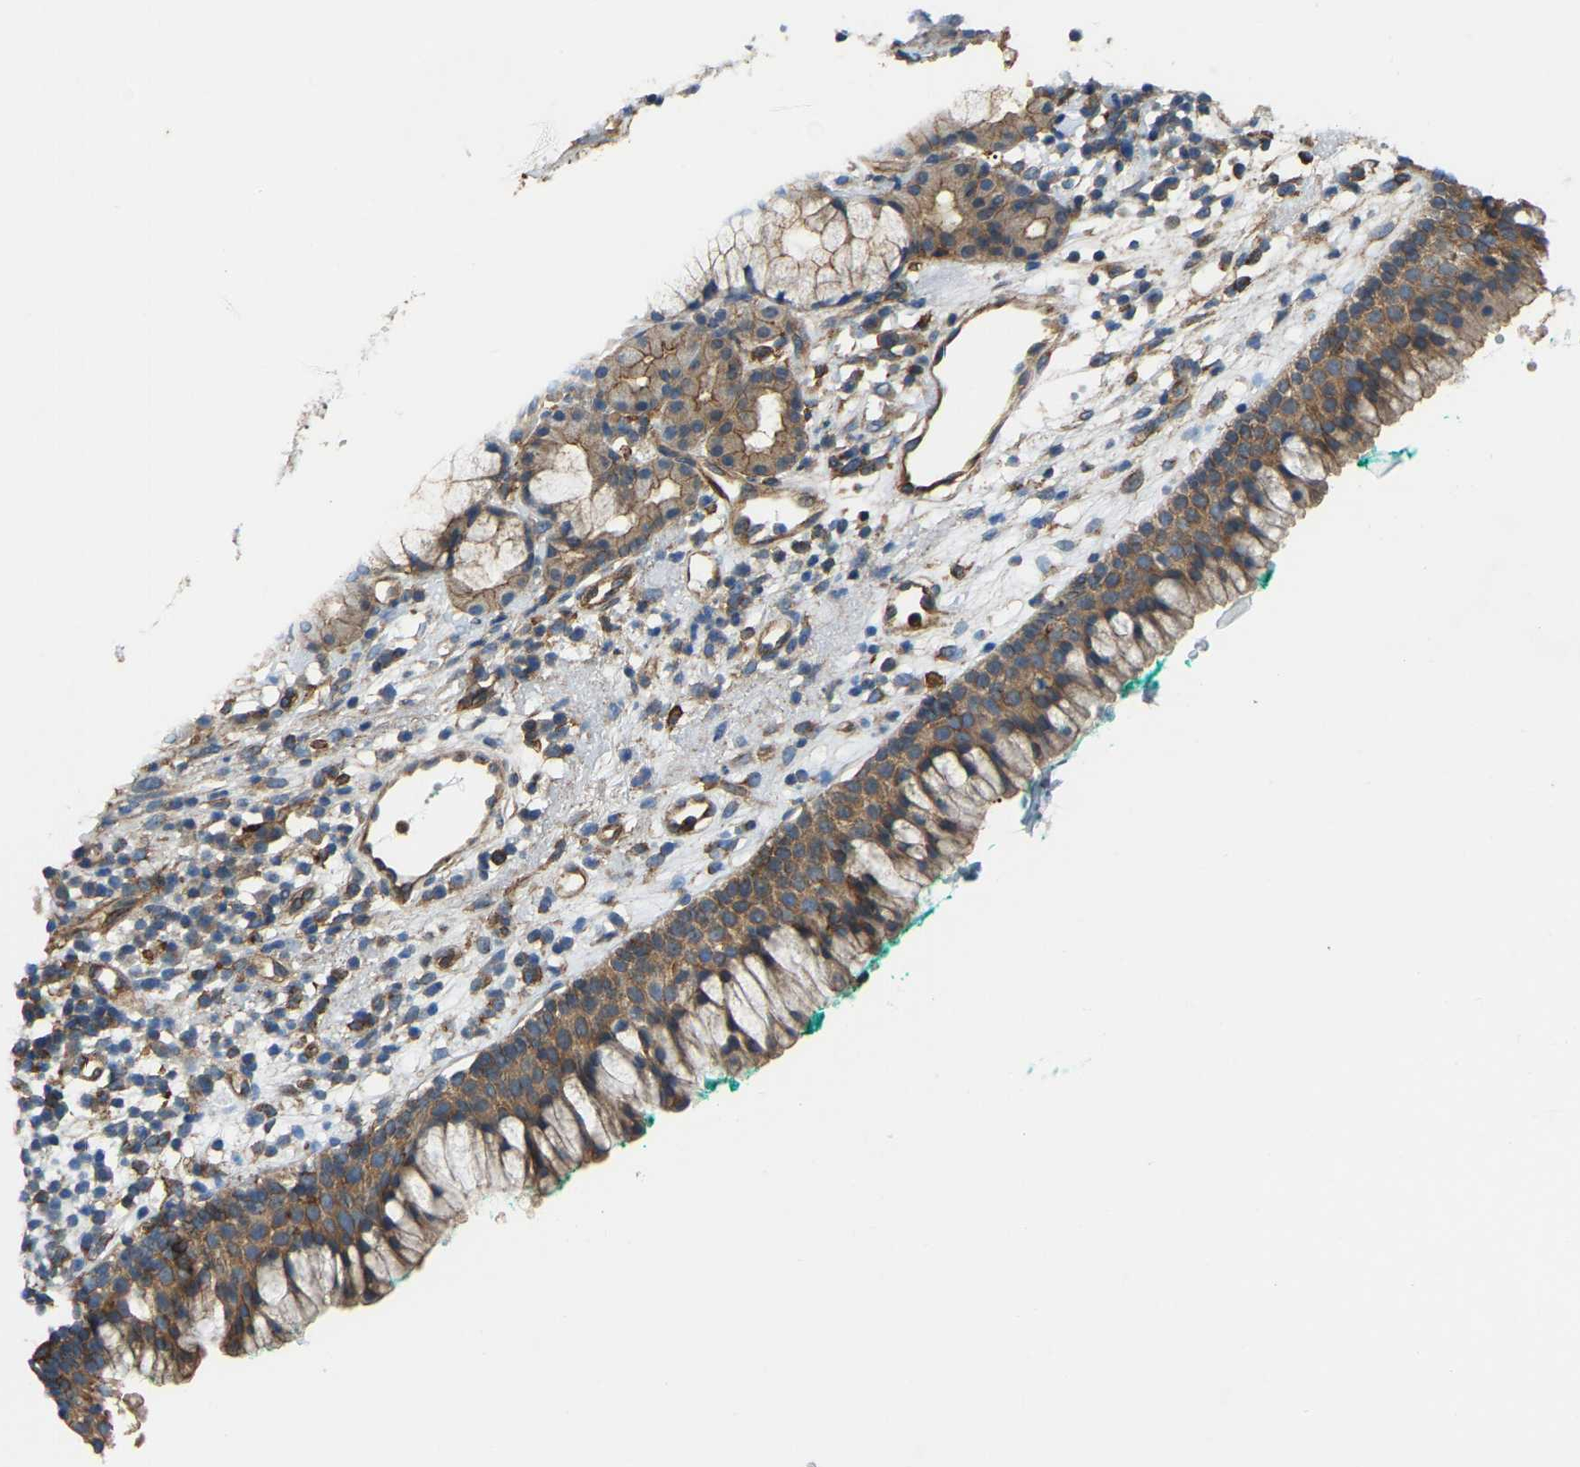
{"staining": {"intensity": "moderate", "quantity": ">75%", "location": "cytoplasmic/membranous"}, "tissue": "nasopharynx", "cell_type": "Respiratory epithelial cells", "image_type": "normal", "snomed": [{"axis": "morphology", "description": "Normal tissue, NOS"}, {"axis": "morphology", "description": "Basal cell carcinoma"}, {"axis": "topography", "description": "Cartilage tissue"}, {"axis": "topography", "description": "Nasopharynx"}, {"axis": "topography", "description": "Oral tissue"}], "caption": "A micrograph showing moderate cytoplasmic/membranous staining in about >75% of respiratory epithelial cells in benign nasopharynx, as visualized by brown immunohistochemical staining.", "gene": "PICALM", "patient": {"sex": "female", "age": 77}}